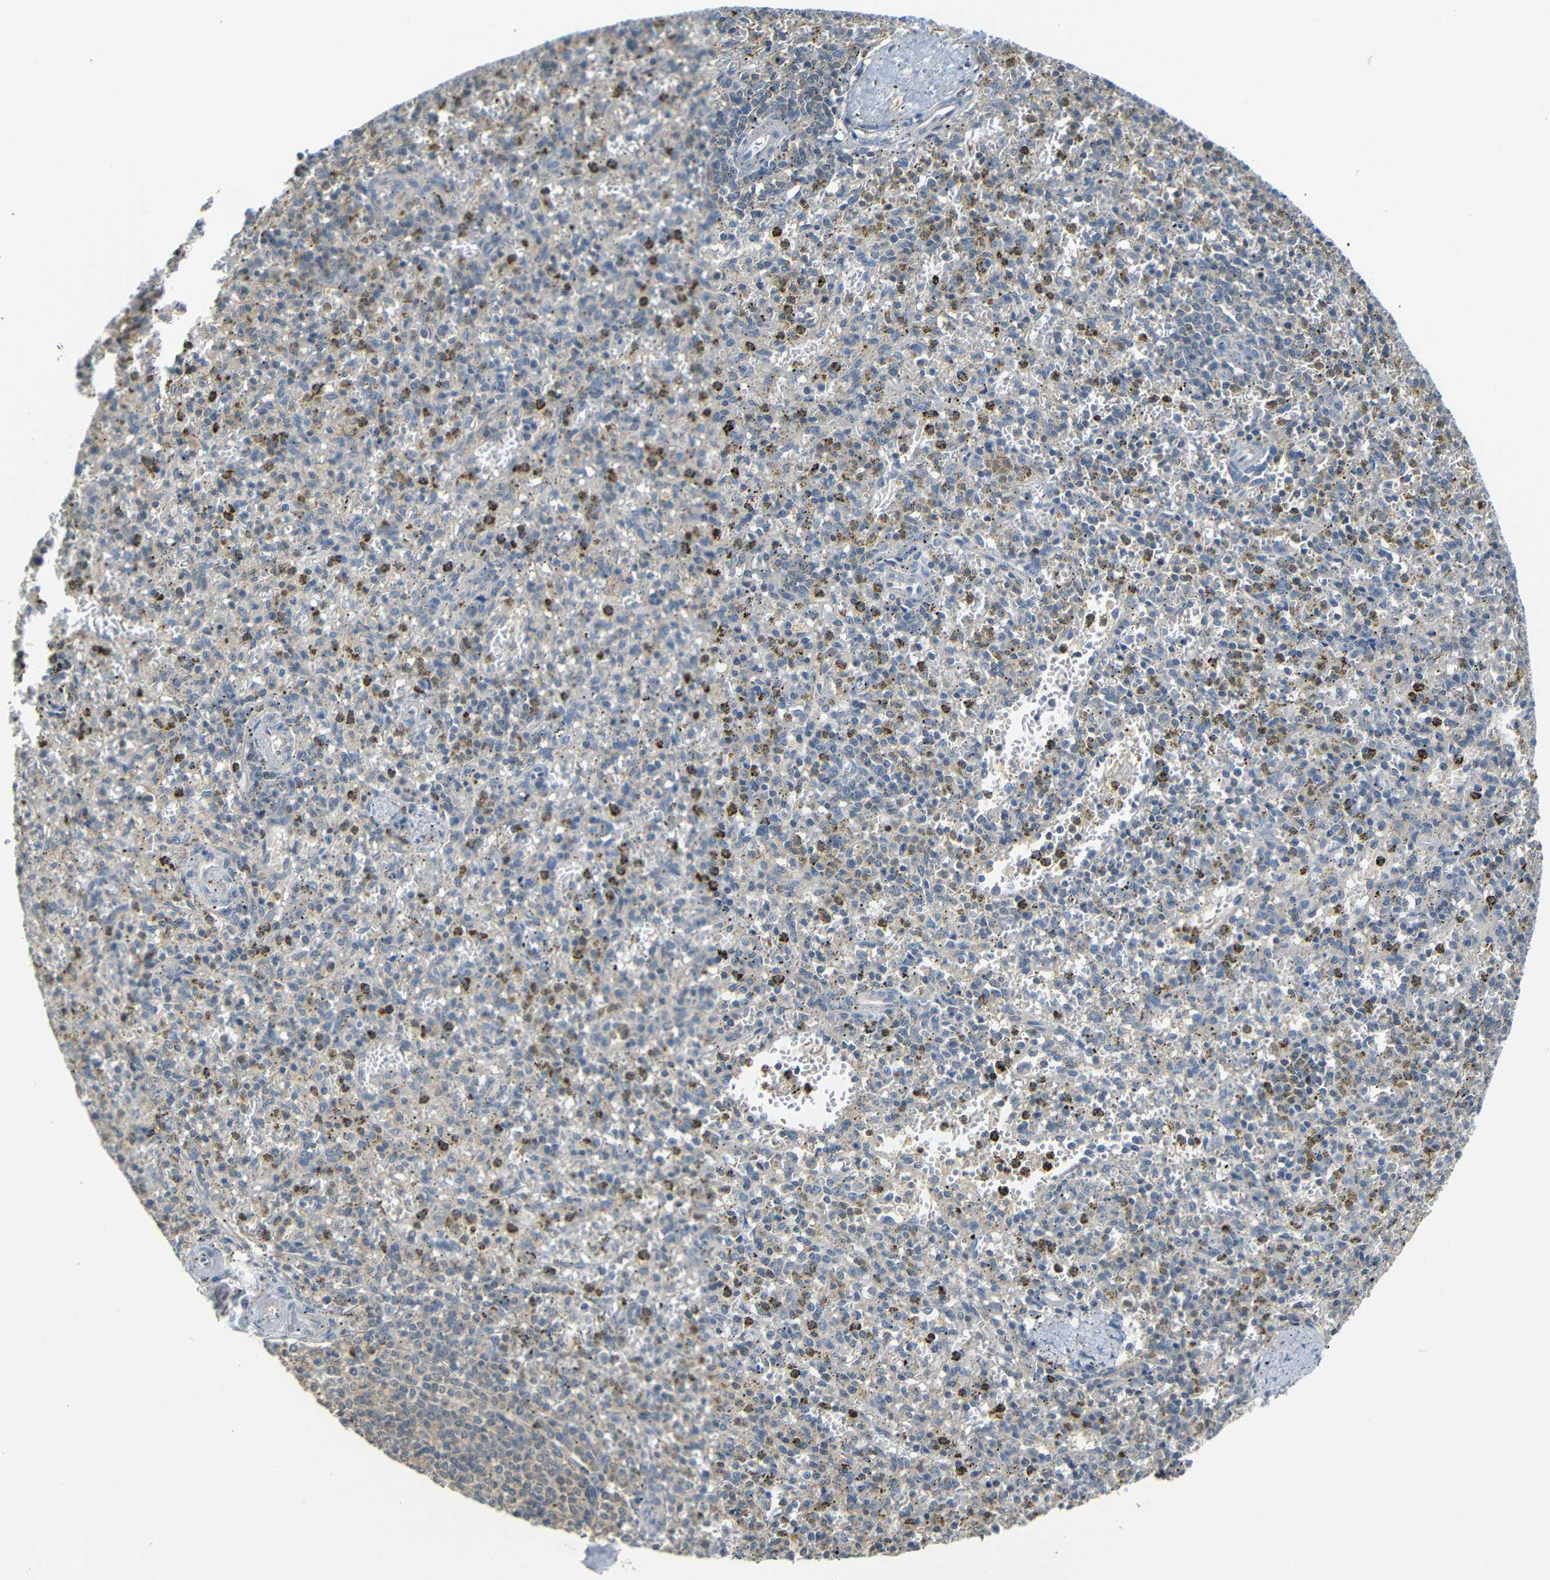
{"staining": {"intensity": "negative", "quantity": "none", "location": "none"}, "tissue": "spleen", "cell_type": "Cells in red pulp", "image_type": "normal", "snomed": [{"axis": "morphology", "description": "Normal tissue, NOS"}, {"axis": "topography", "description": "Spleen"}], "caption": "There is no significant positivity in cells in red pulp of spleen. (DAB (3,3'-diaminobenzidine) immunohistochemistry (IHC) visualized using brightfield microscopy, high magnification).", "gene": "SFN", "patient": {"sex": "male", "age": 72}}